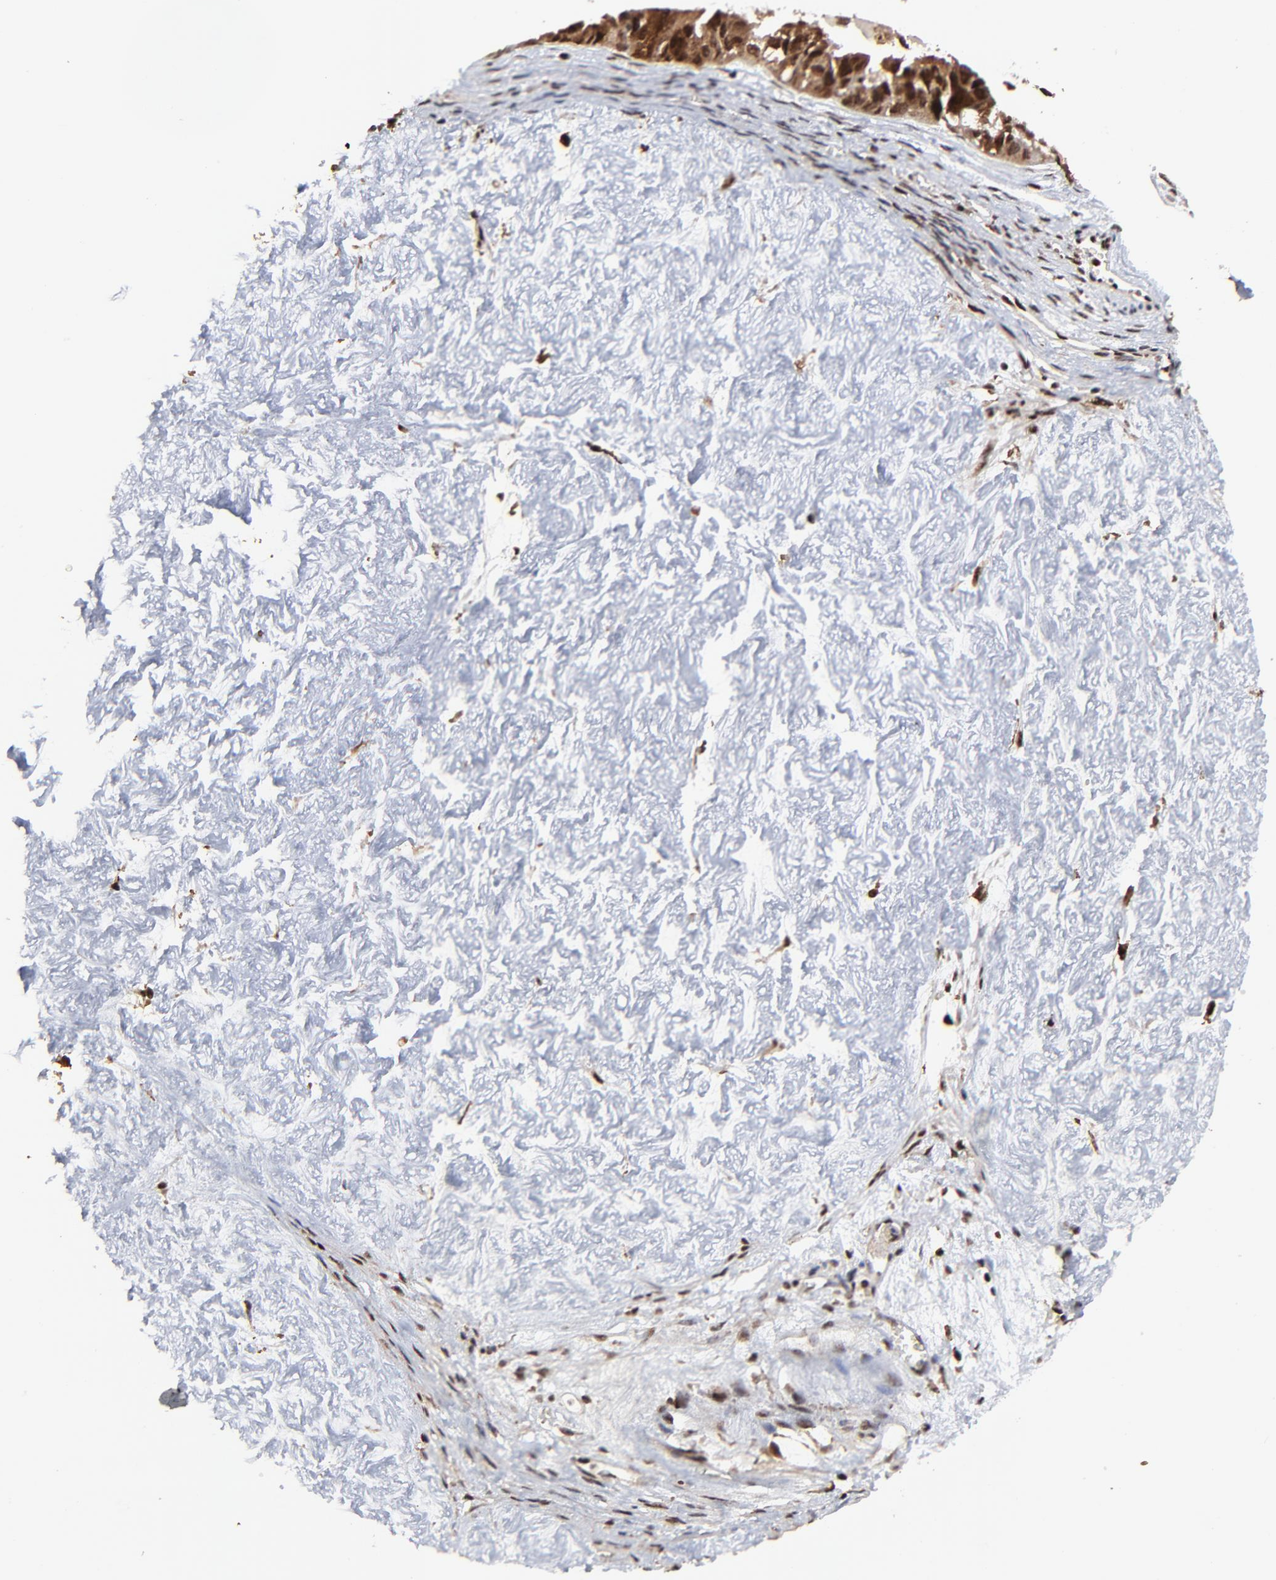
{"staining": {"intensity": "strong", "quantity": ">75%", "location": "nuclear"}, "tissue": "ovarian cancer", "cell_type": "Tumor cells", "image_type": "cancer", "snomed": [{"axis": "morphology", "description": "Carcinoma, endometroid"}, {"axis": "topography", "description": "Ovary"}], "caption": "Protein expression analysis of ovarian endometroid carcinoma reveals strong nuclear expression in approximately >75% of tumor cells.", "gene": "RBM22", "patient": {"sex": "female", "age": 85}}